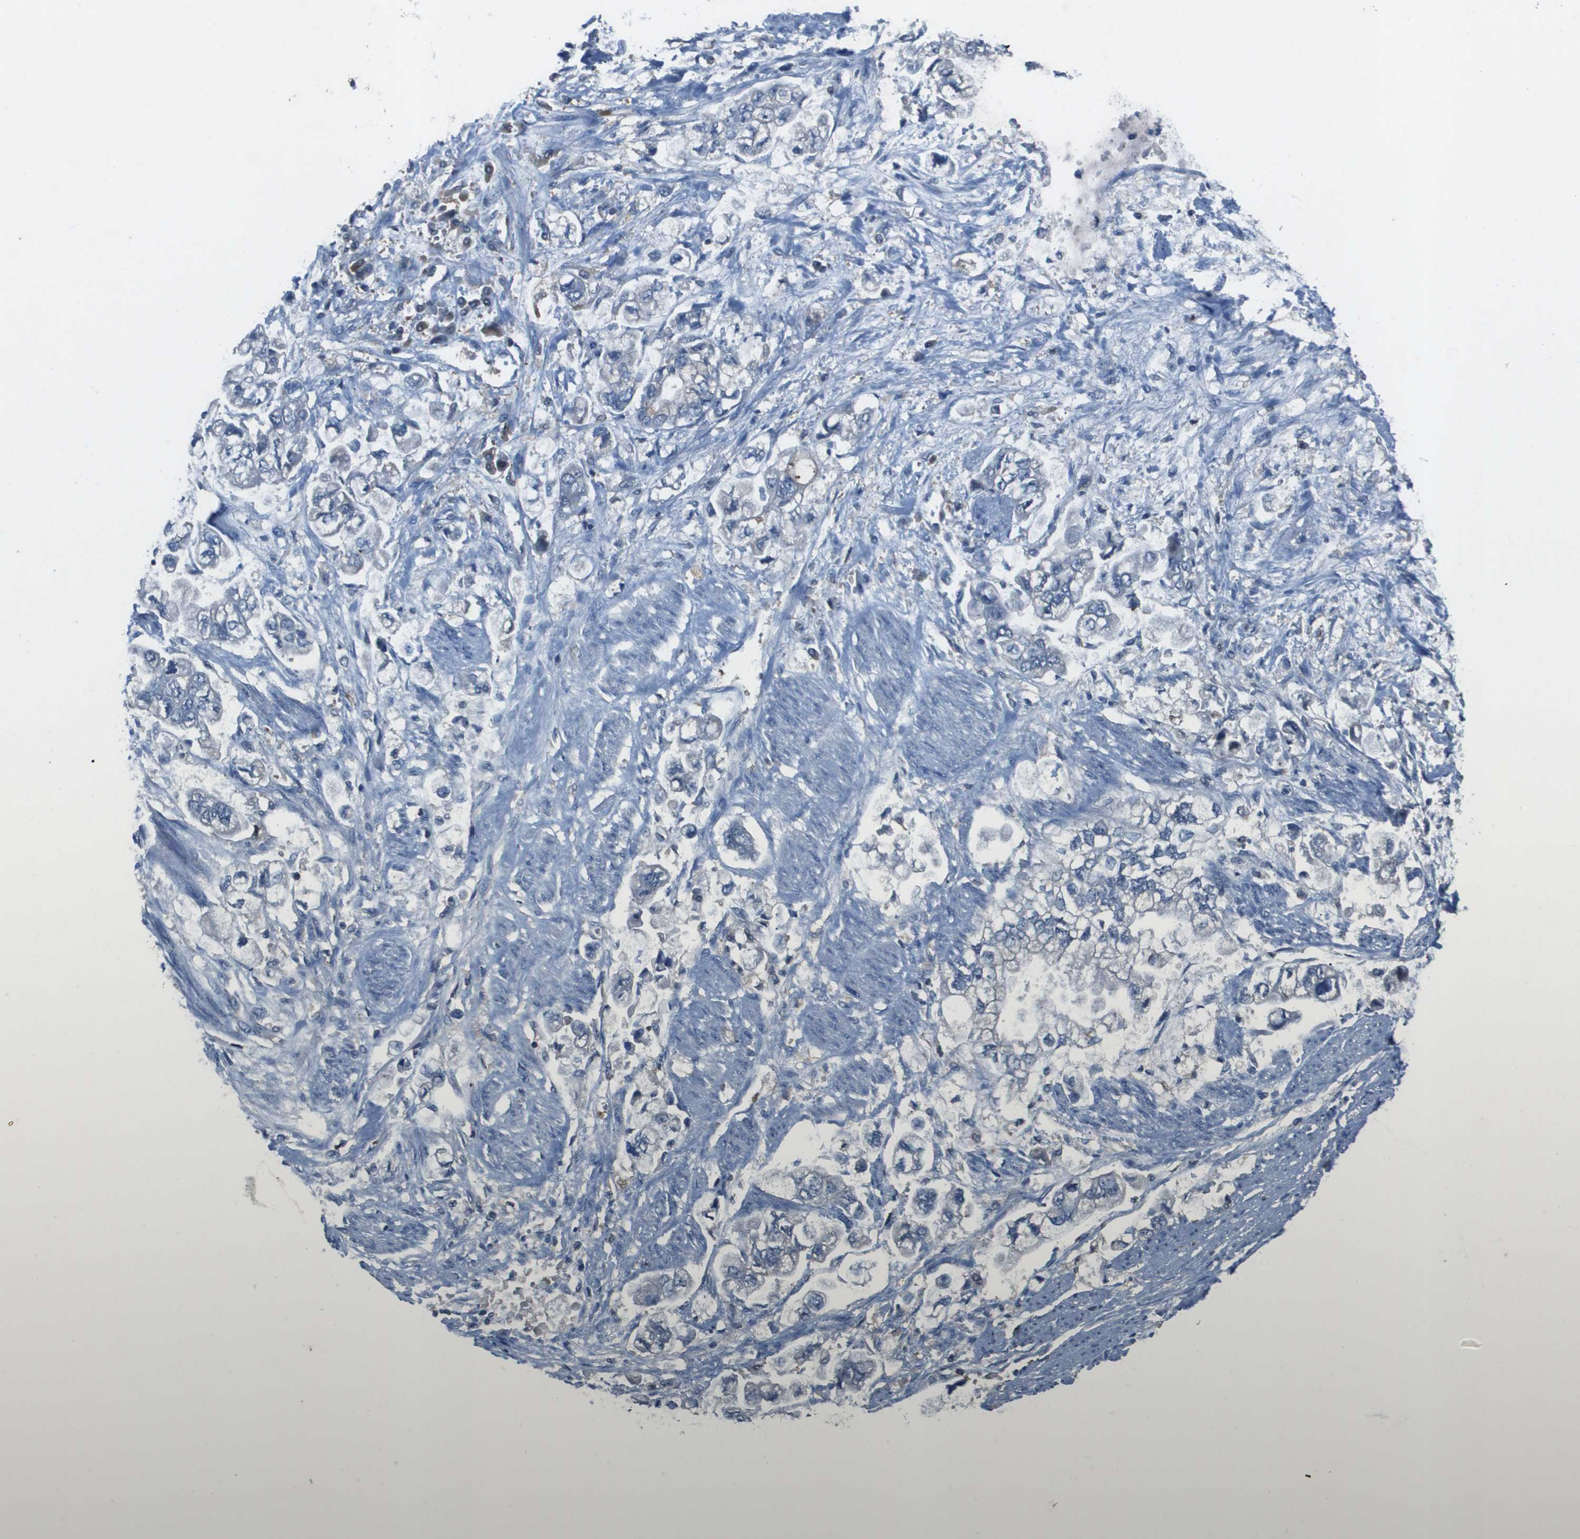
{"staining": {"intensity": "negative", "quantity": "none", "location": "none"}, "tissue": "stomach cancer", "cell_type": "Tumor cells", "image_type": "cancer", "snomed": [{"axis": "morphology", "description": "Normal tissue, NOS"}, {"axis": "morphology", "description": "Adenocarcinoma, NOS"}, {"axis": "topography", "description": "Stomach"}], "caption": "DAB immunohistochemical staining of human stomach adenocarcinoma displays no significant positivity in tumor cells. The staining is performed using DAB (3,3'-diaminobenzidine) brown chromogen with nuclei counter-stained in using hematoxylin.", "gene": "CAMK4", "patient": {"sex": "male", "age": 62}}